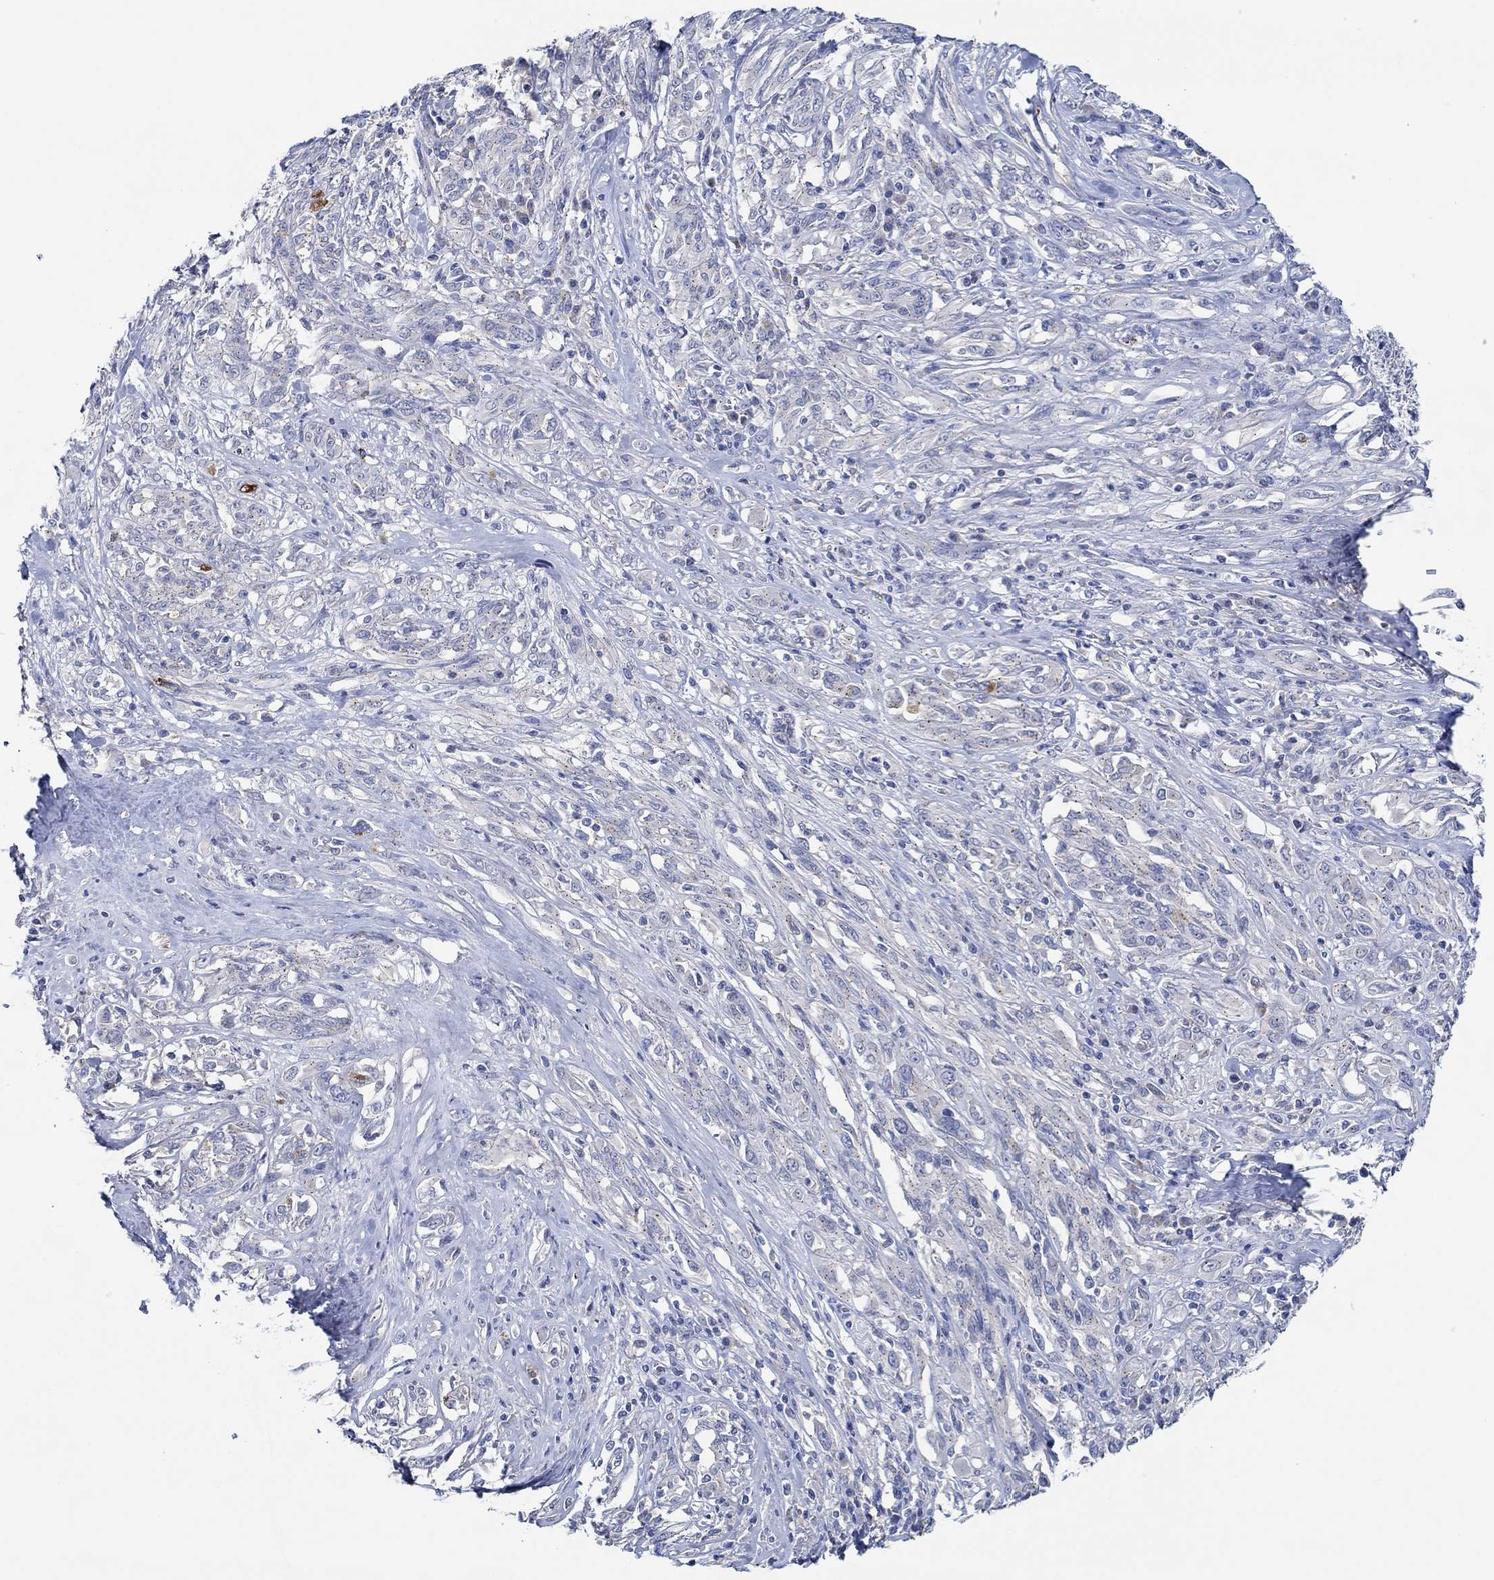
{"staining": {"intensity": "negative", "quantity": "none", "location": "none"}, "tissue": "melanoma", "cell_type": "Tumor cells", "image_type": "cancer", "snomed": [{"axis": "morphology", "description": "Malignant melanoma, NOS"}, {"axis": "topography", "description": "Skin"}], "caption": "Immunohistochemistry histopathology image of malignant melanoma stained for a protein (brown), which reveals no expression in tumor cells.", "gene": "CPM", "patient": {"sex": "female", "age": 91}}